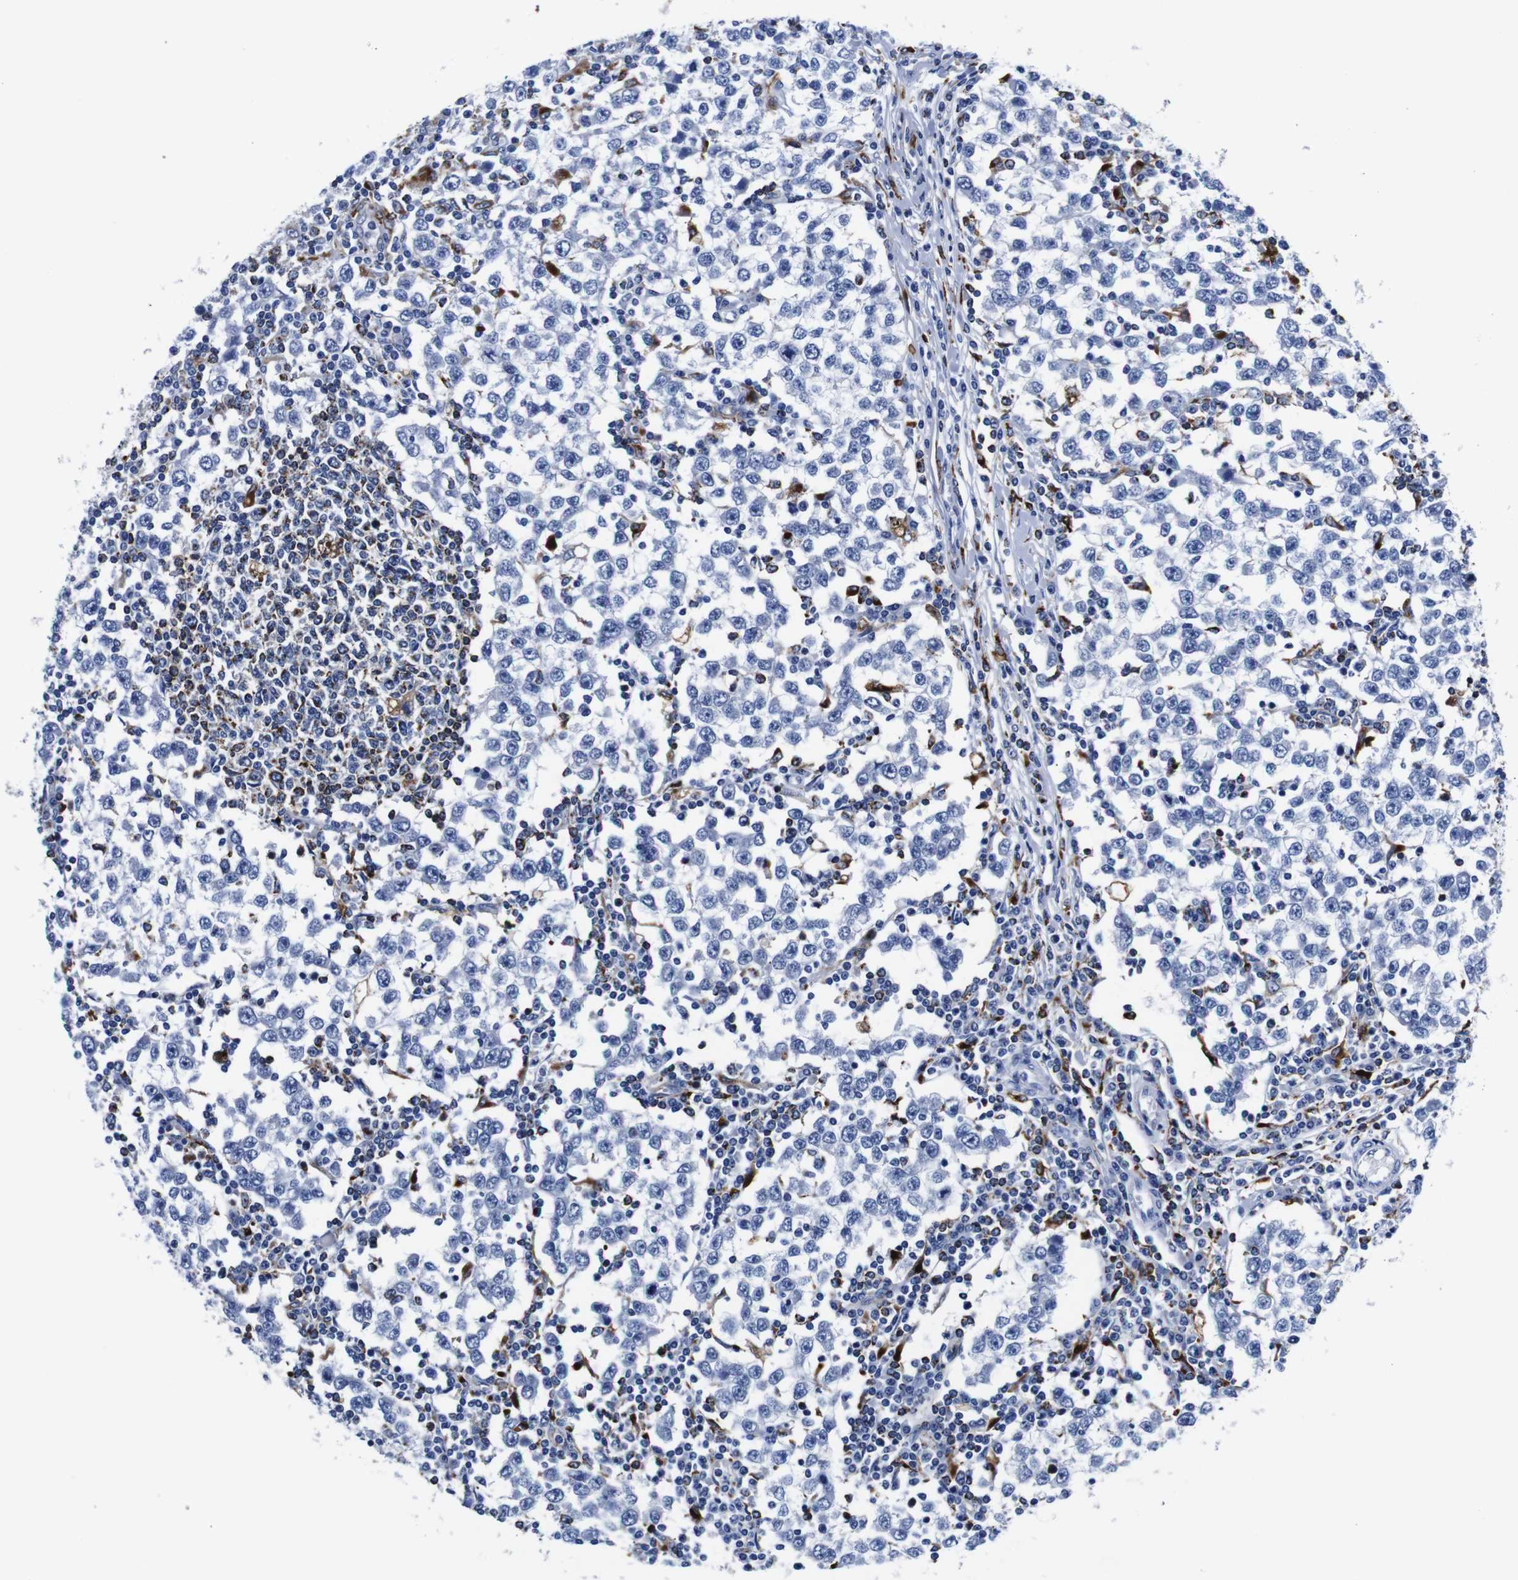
{"staining": {"intensity": "negative", "quantity": "none", "location": "none"}, "tissue": "testis cancer", "cell_type": "Tumor cells", "image_type": "cancer", "snomed": [{"axis": "morphology", "description": "Seminoma, NOS"}, {"axis": "topography", "description": "Testis"}], "caption": "An IHC photomicrograph of testis seminoma is shown. There is no staining in tumor cells of testis seminoma. (Brightfield microscopy of DAB immunohistochemistry at high magnification).", "gene": "HLA-DMB", "patient": {"sex": "male", "age": 65}}